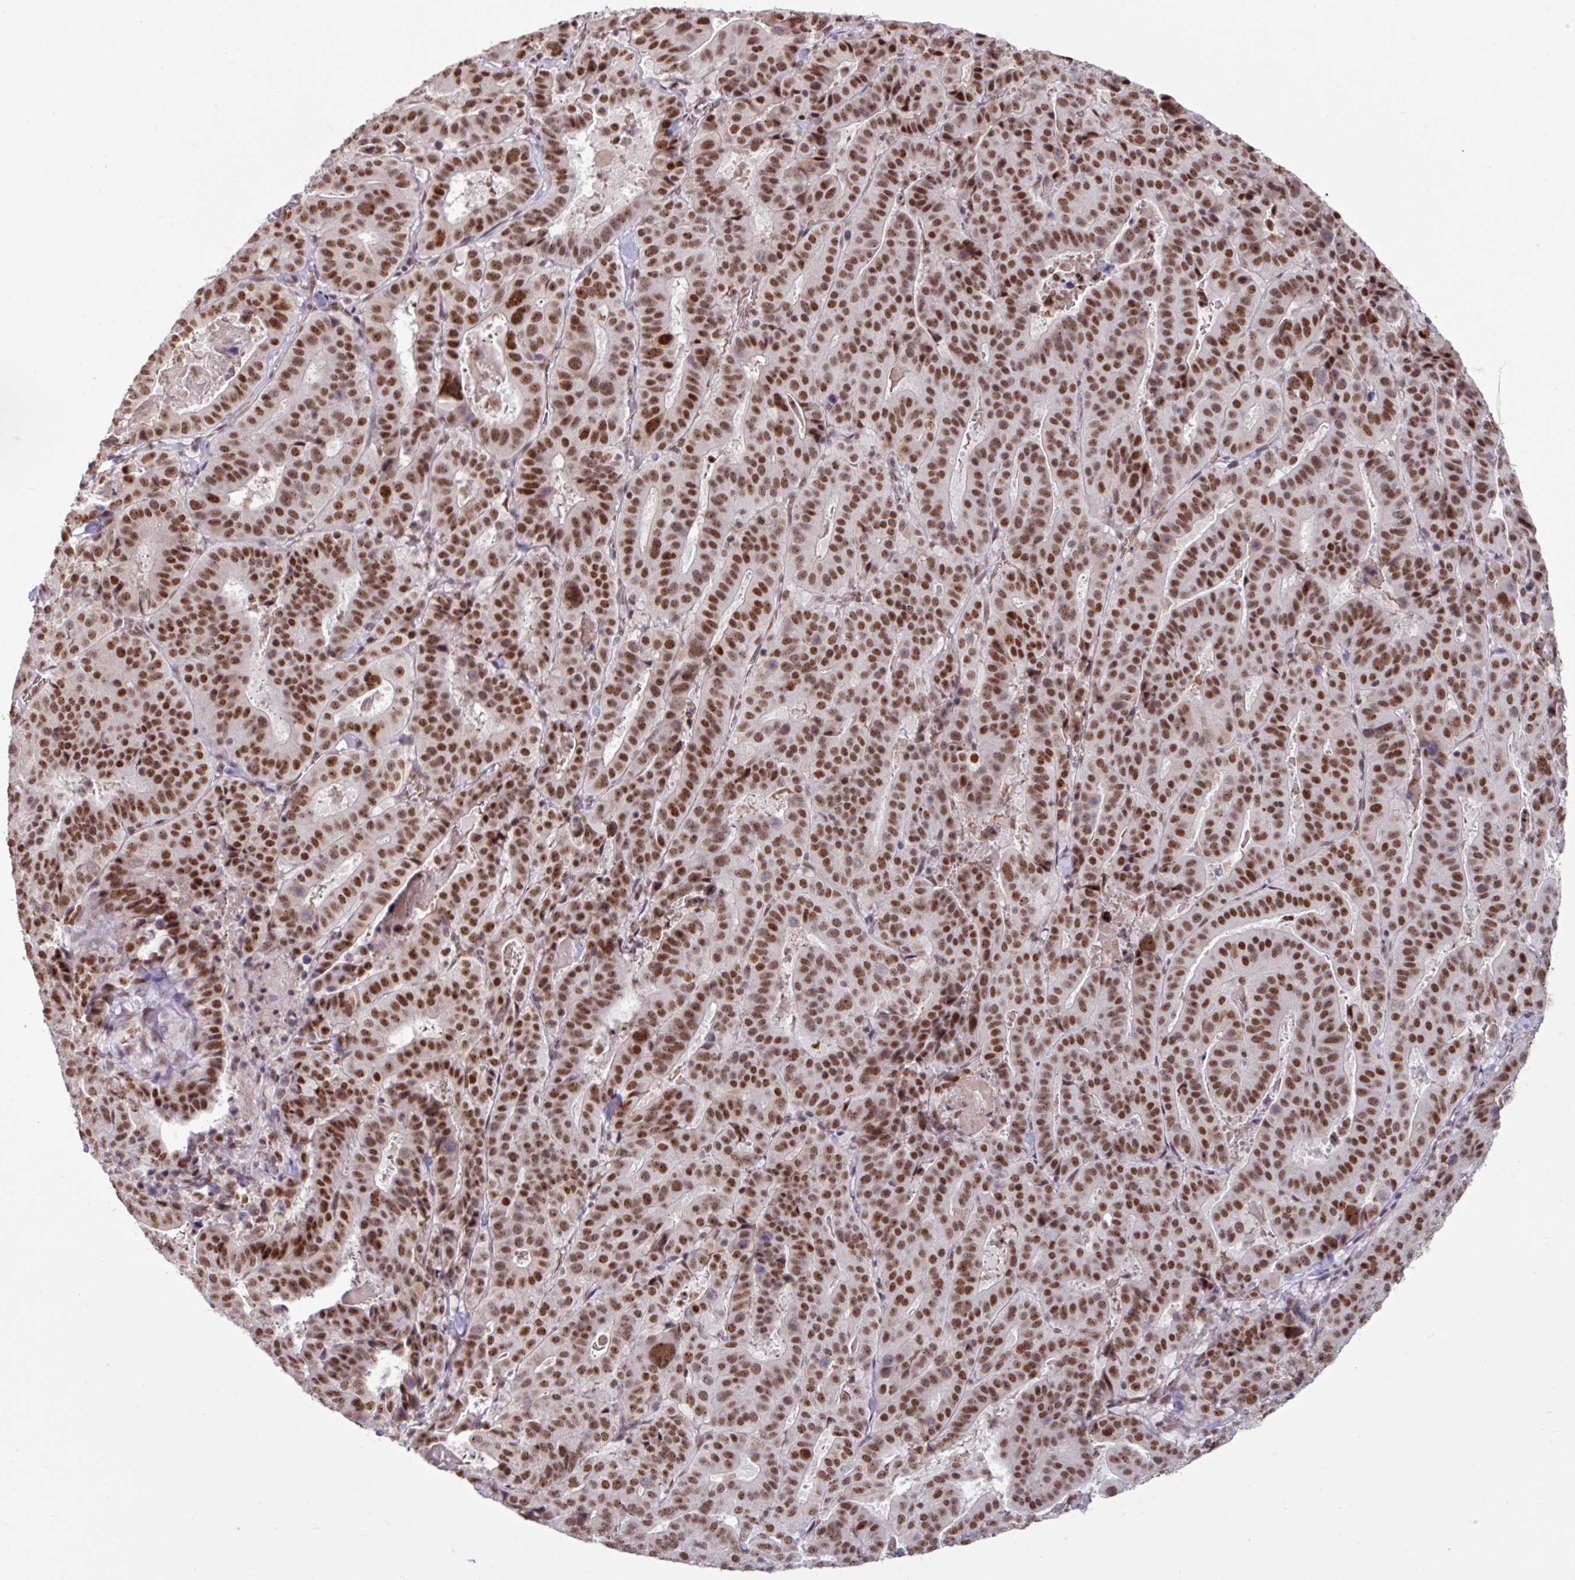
{"staining": {"intensity": "strong", "quantity": ">75%", "location": "nuclear"}, "tissue": "stomach cancer", "cell_type": "Tumor cells", "image_type": "cancer", "snomed": [{"axis": "morphology", "description": "Adenocarcinoma, NOS"}, {"axis": "topography", "description": "Stomach"}], "caption": "Stomach adenocarcinoma stained with IHC exhibits strong nuclear staining in about >75% of tumor cells.", "gene": "TDG", "patient": {"sex": "male", "age": 48}}